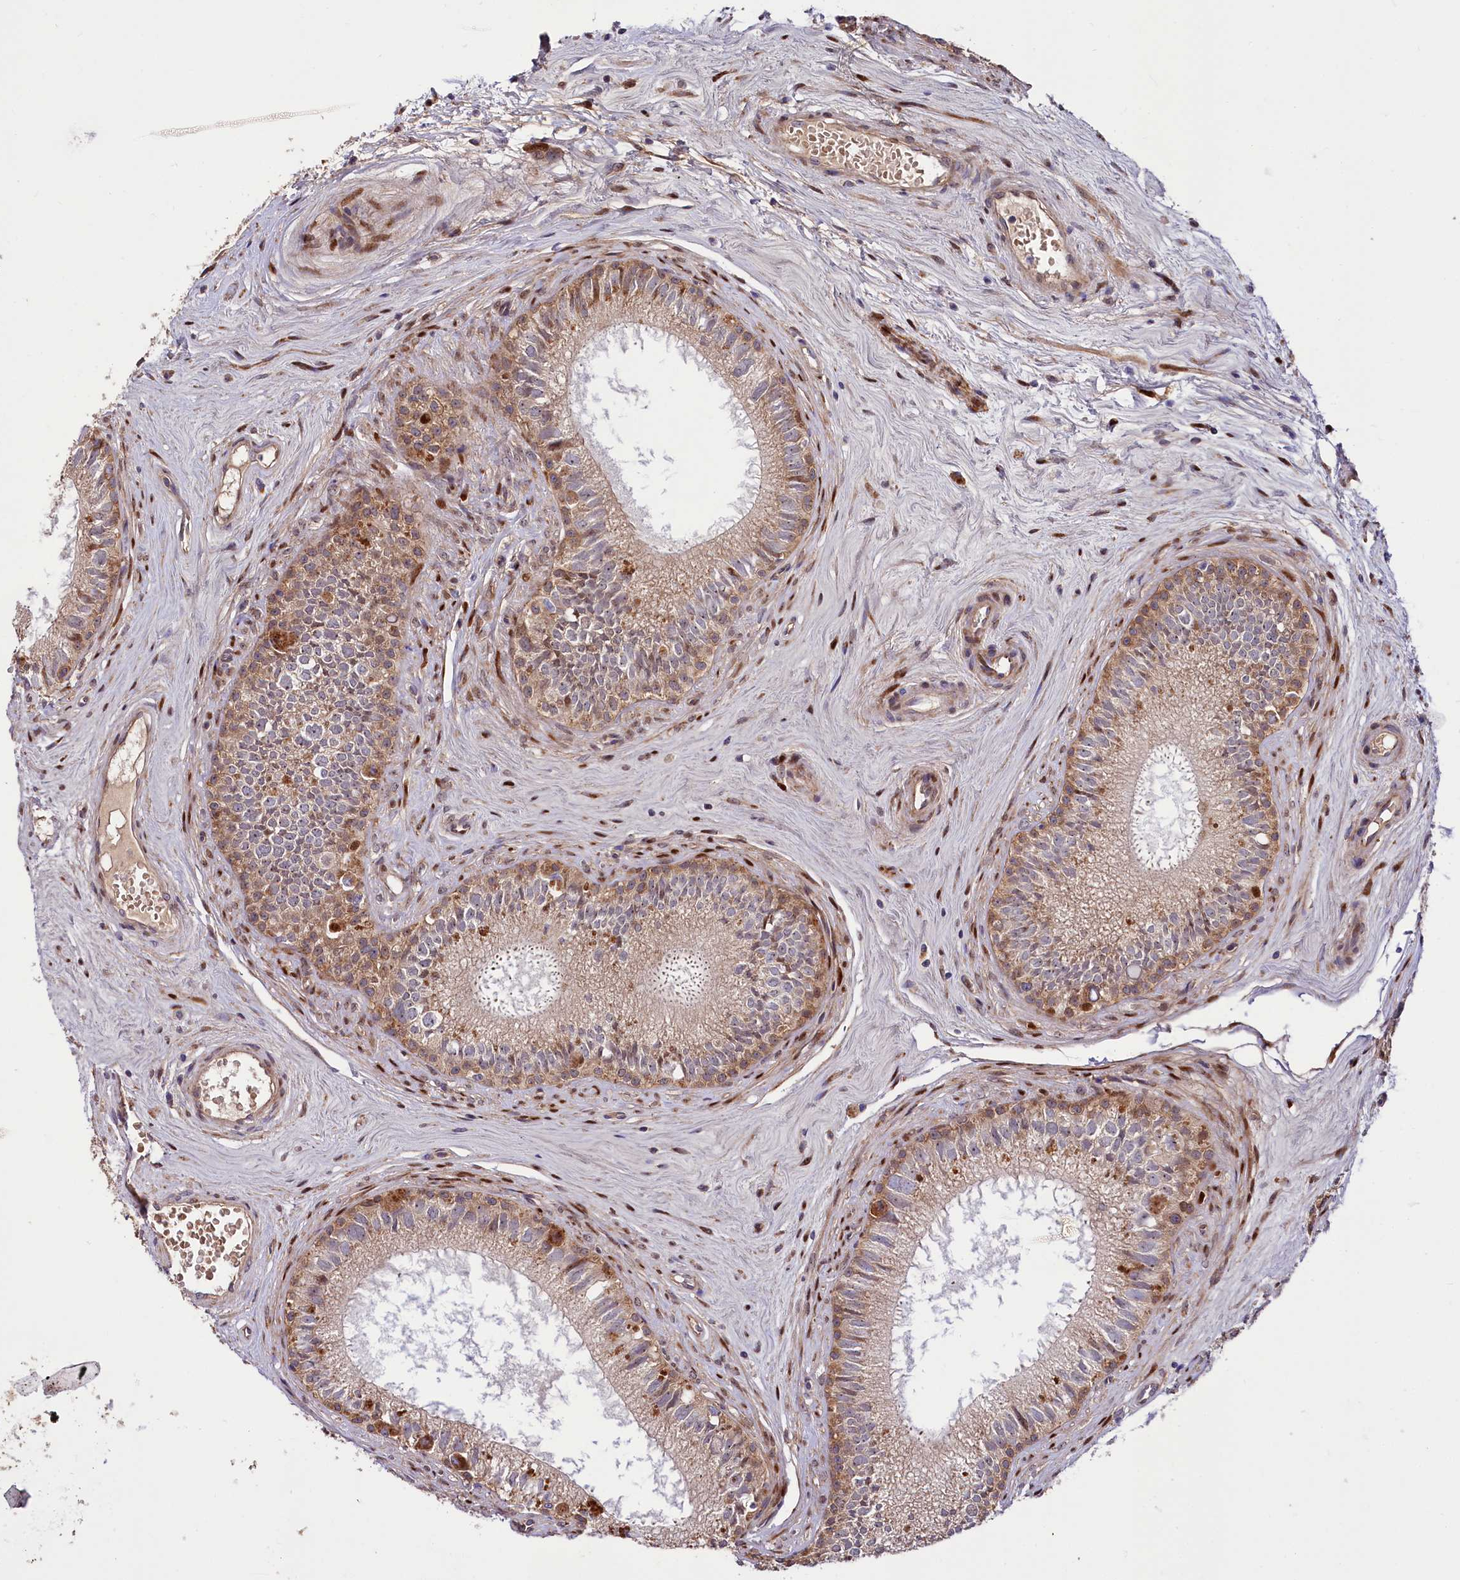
{"staining": {"intensity": "moderate", "quantity": ">75%", "location": "cytoplasmic/membranous"}, "tissue": "epididymis", "cell_type": "Glandular cells", "image_type": "normal", "snomed": [{"axis": "morphology", "description": "Normal tissue, NOS"}, {"axis": "topography", "description": "Epididymis"}], "caption": "A high-resolution histopathology image shows IHC staining of normal epididymis, which displays moderate cytoplasmic/membranous positivity in about >75% of glandular cells. Immunohistochemistry (ihc) stains the protein of interest in brown and the nuclei are stained blue.", "gene": "PDZRN3", "patient": {"sex": "male", "age": 71}}